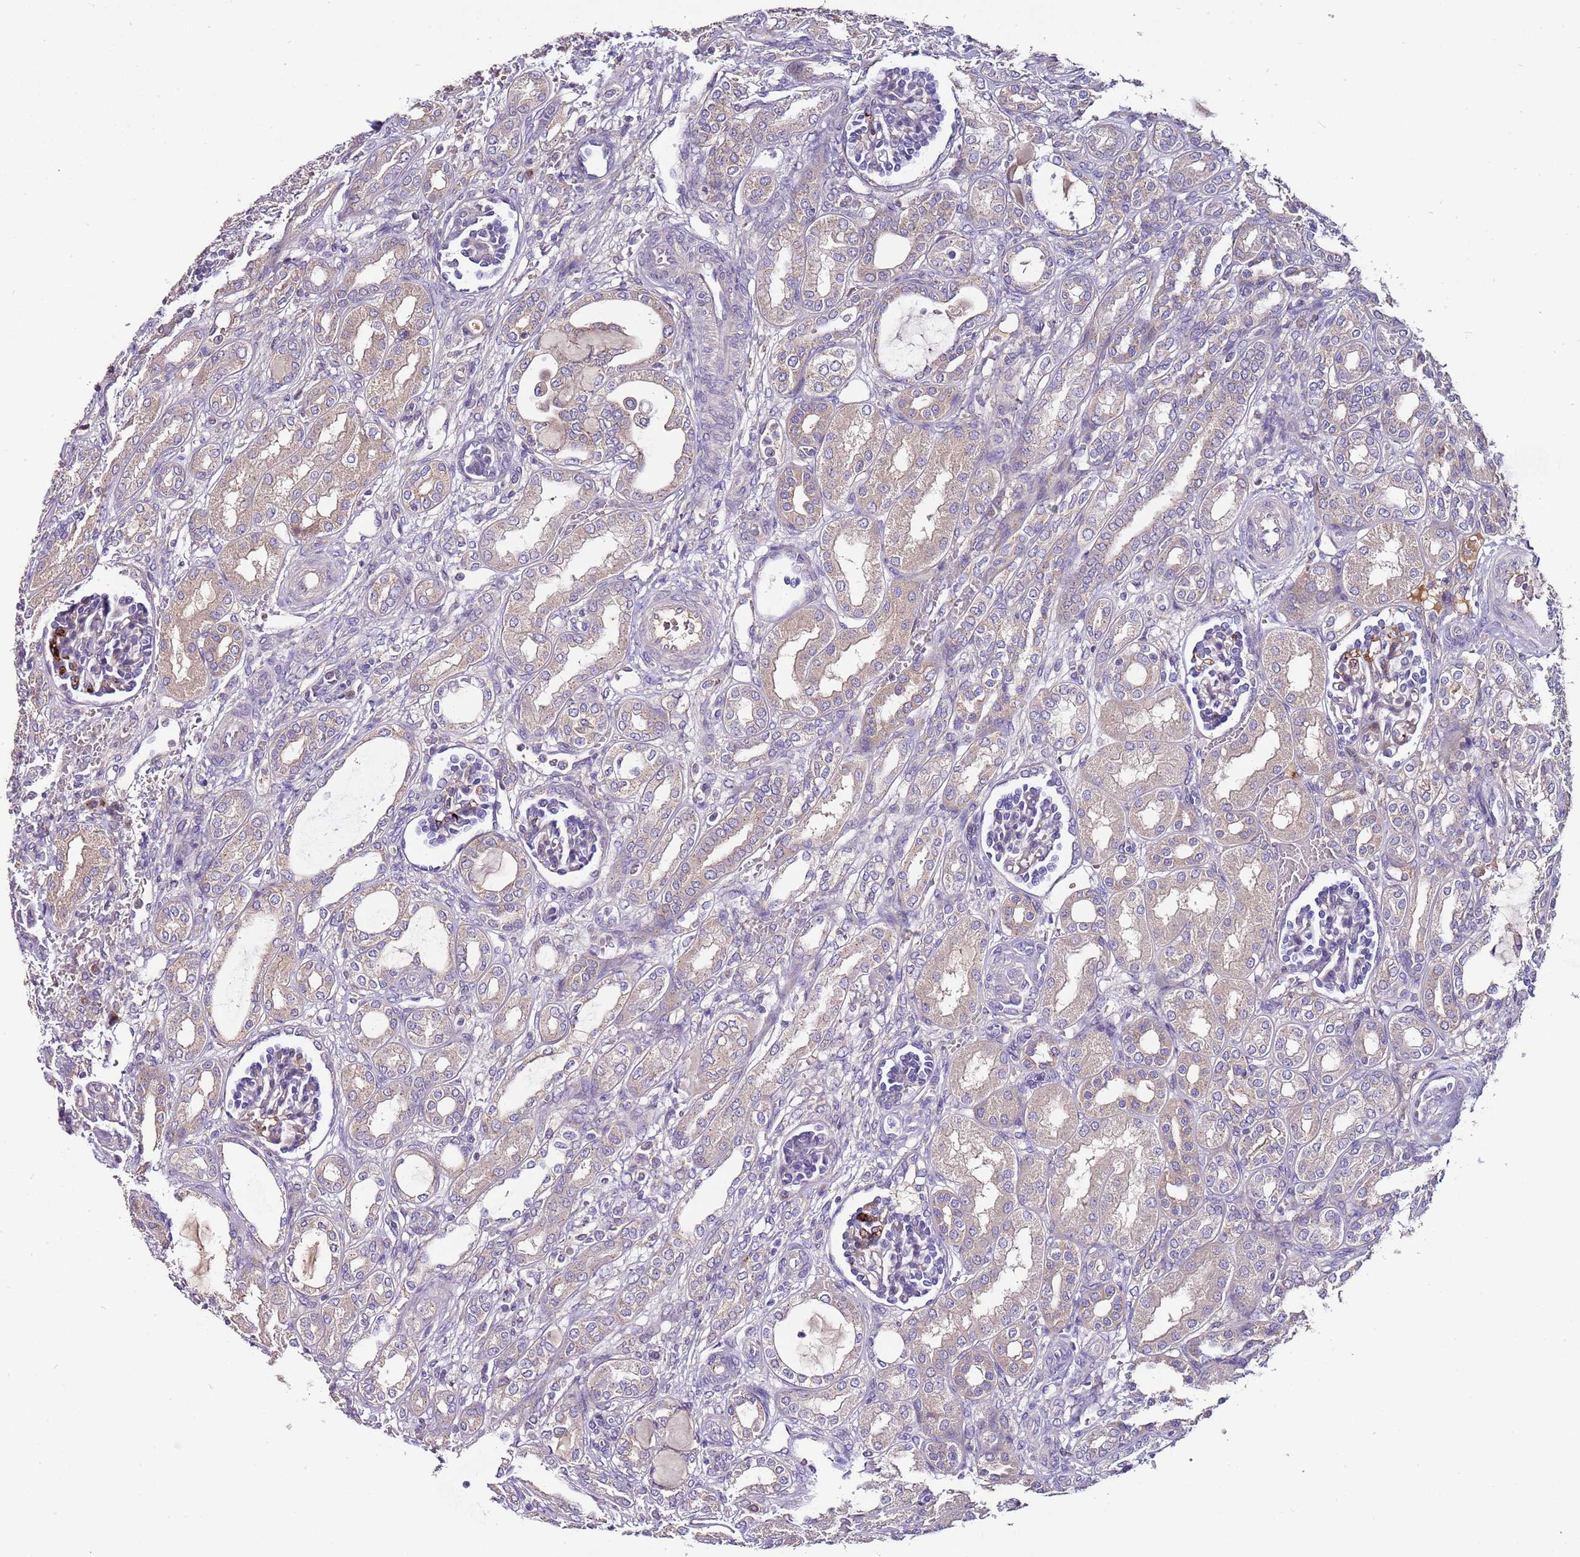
{"staining": {"intensity": "negative", "quantity": "none", "location": "none"}, "tissue": "kidney", "cell_type": "Cells in glomeruli", "image_type": "normal", "snomed": [{"axis": "morphology", "description": "Normal tissue, NOS"}, {"axis": "morphology", "description": "Neoplasm, malignant, NOS"}, {"axis": "topography", "description": "Kidney"}], "caption": "An image of kidney stained for a protein demonstrates no brown staining in cells in glomeruli. (DAB (3,3'-diaminobenzidine) immunohistochemistry (IHC) with hematoxylin counter stain).", "gene": "FAM20A", "patient": {"sex": "female", "age": 1}}